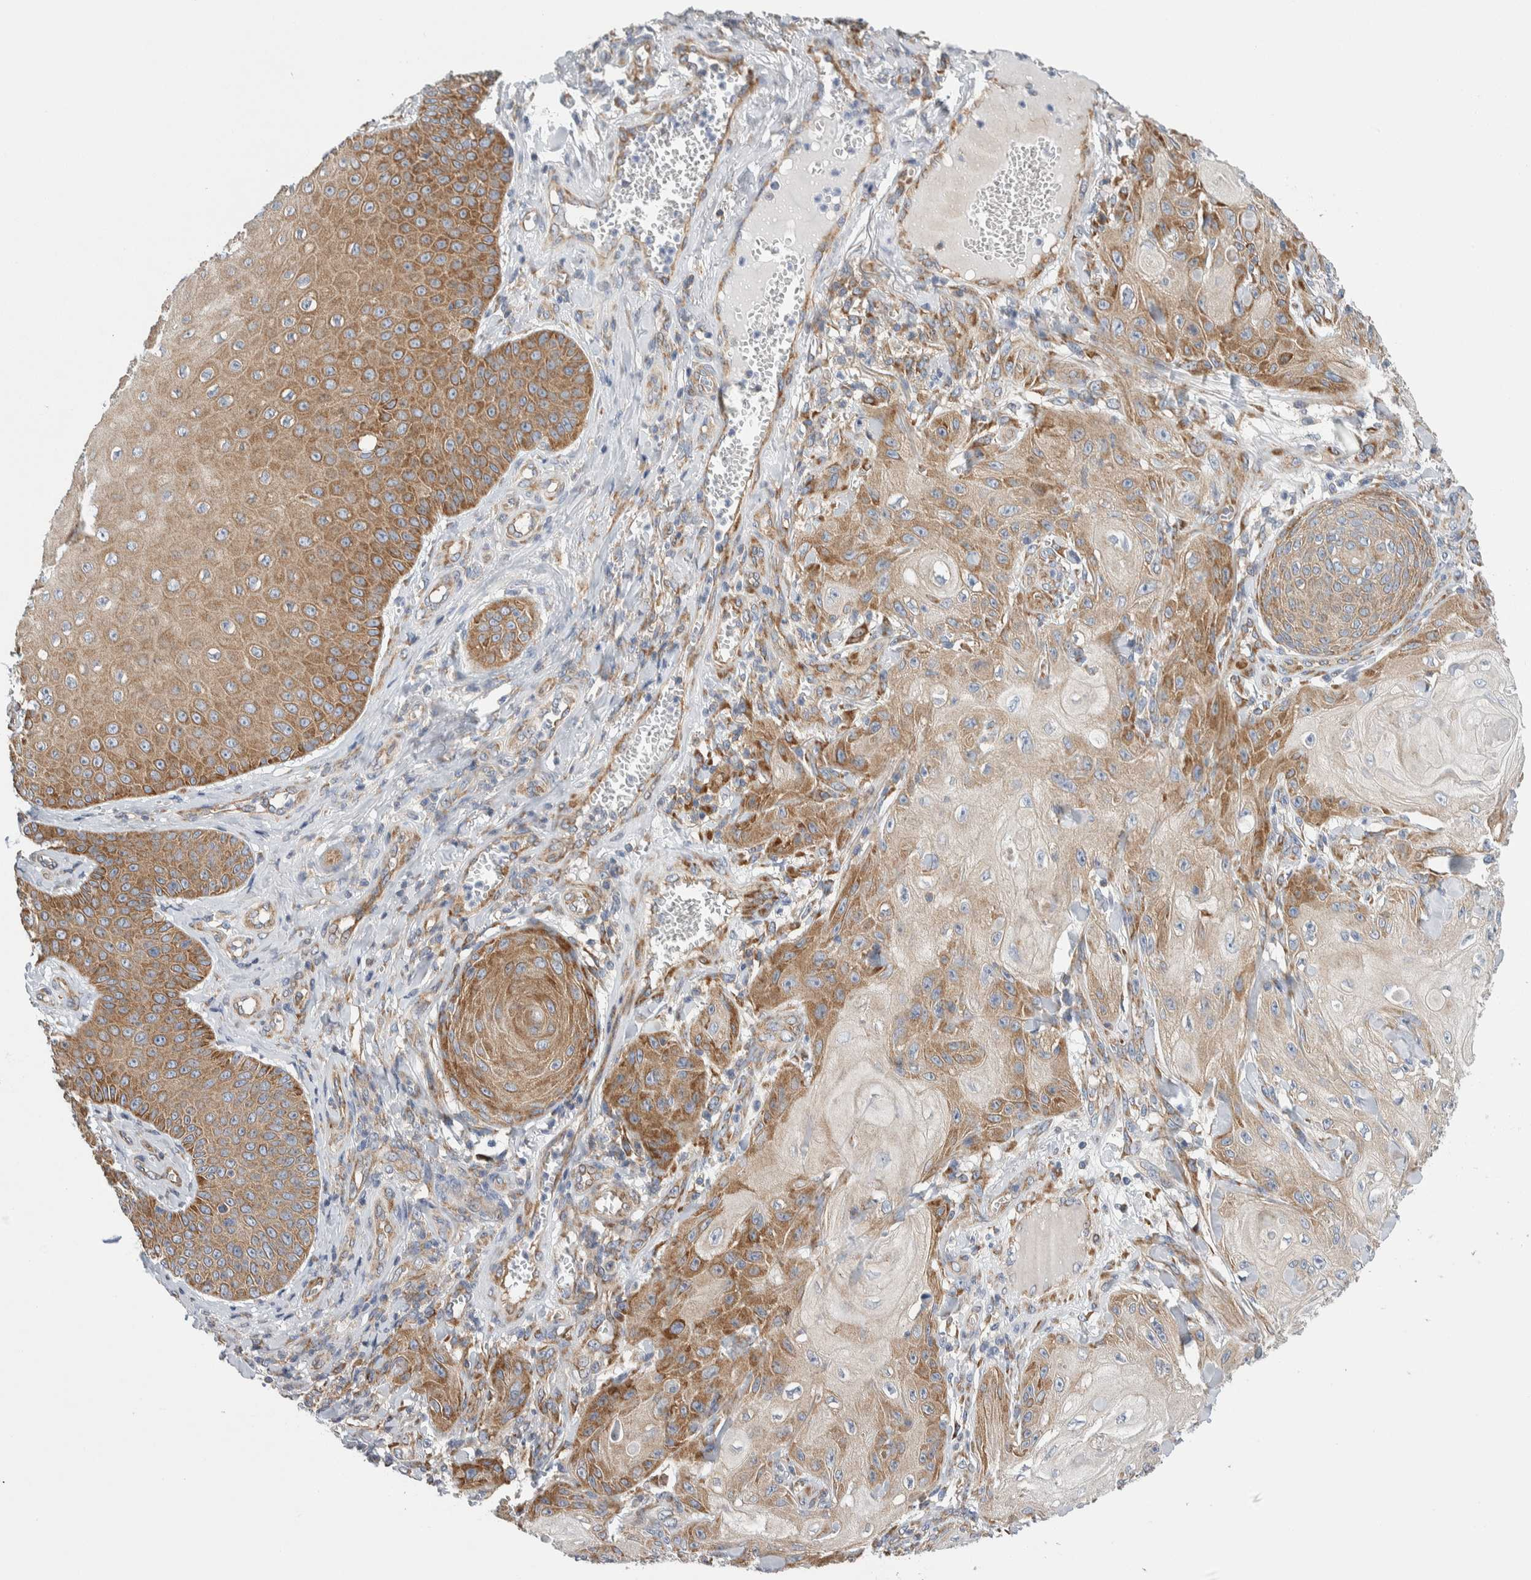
{"staining": {"intensity": "moderate", "quantity": "25%-75%", "location": "cytoplasmic/membranous"}, "tissue": "skin cancer", "cell_type": "Tumor cells", "image_type": "cancer", "snomed": [{"axis": "morphology", "description": "Squamous cell carcinoma, NOS"}, {"axis": "topography", "description": "Skin"}], "caption": "Immunohistochemical staining of skin cancer exhibits medium levels of moderate cytoplasmic/membranous protein staining in about 25%-75% of tumor cells.", "gene": "RACK1", "patient": {"sex": "male", "age": 74}}